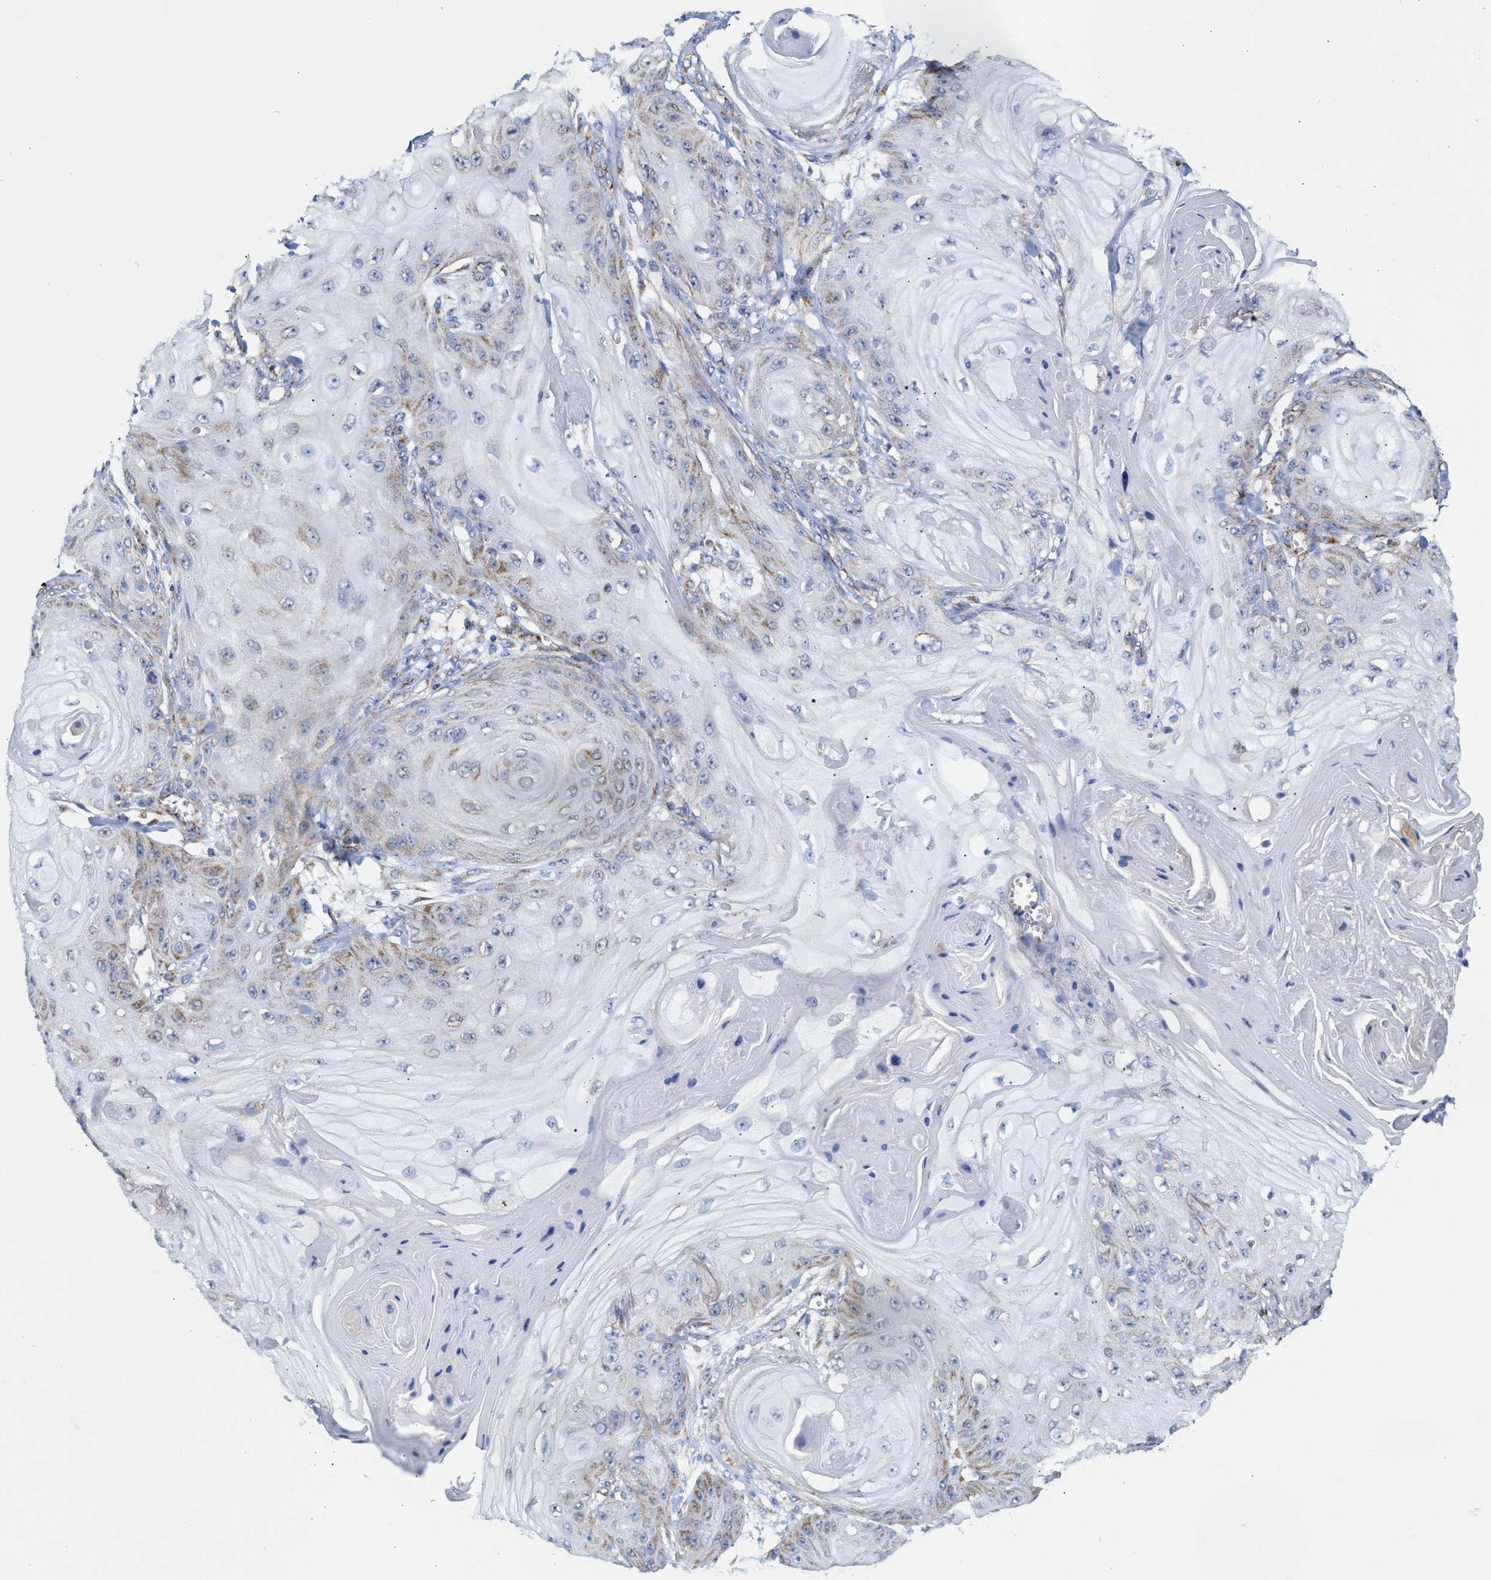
{"staining": {"intensity": "moderate", "quantity": "<25%", "location": "cytoplasmic/membranous"}, "tissue": "skin cancer", "cell_type": "Tumor cells", "image_type": "cancer", "snomed": [{"axis": "morphology", "description": "Squamous cell carcinoma, NOS"}, {"axis": "topography", "description": "Skin"}], "caption": "A high-resolution image shows immunohistochemistry (IHC) staining of skin squamous cell carcinoma, which exhibits moderate cytoplasmic/membranous positivity in about <25% of tumor cells.", "gene": "MECR", "patient": {"sex": "male", "age": 74}}